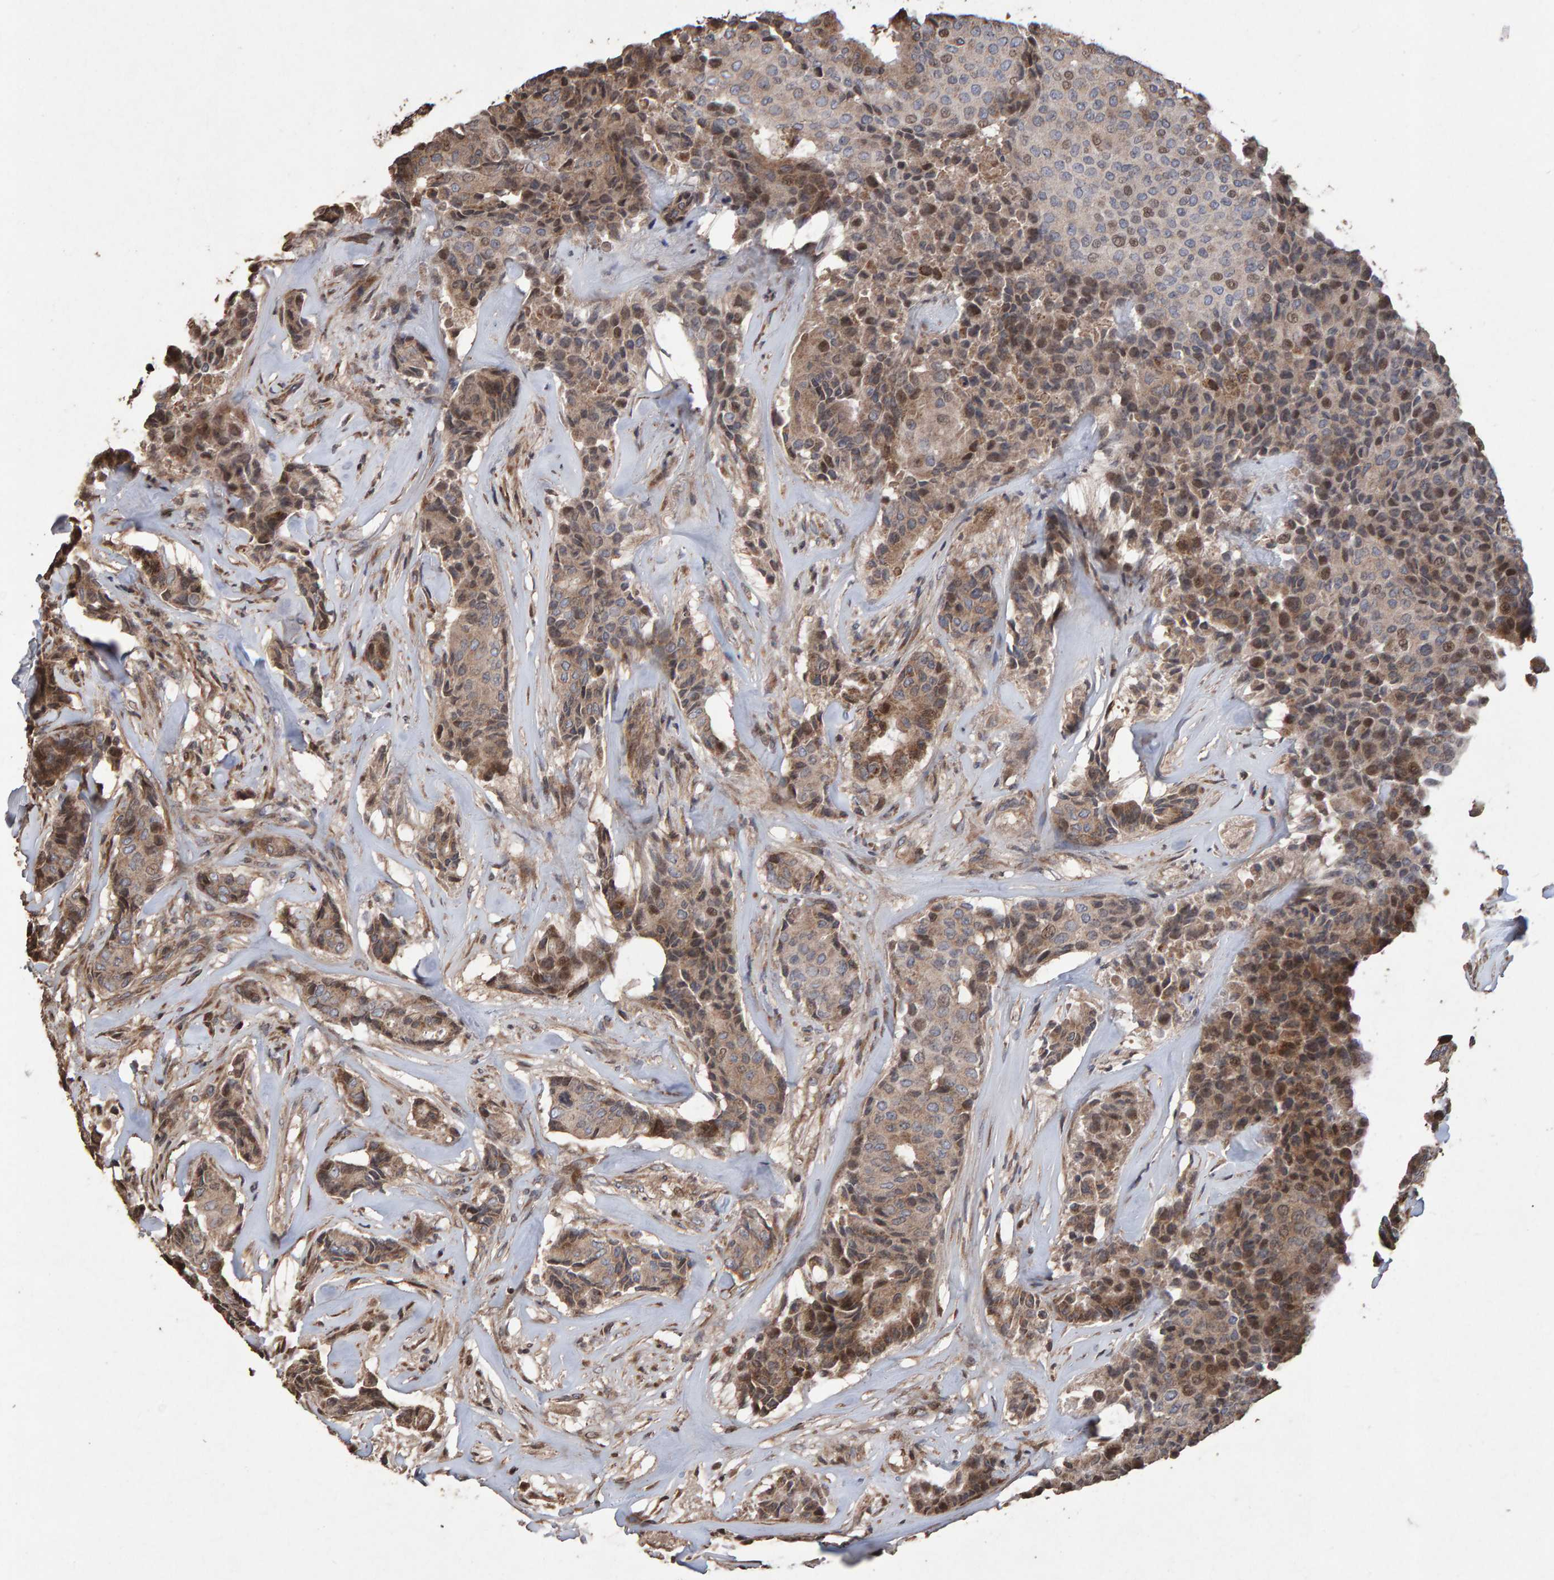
{"staining": {"intensity": "moderate", "quantity": ">75%", "location": "cytoplasmic/membranous,nuclear"}, "tissue": "breast cancer", "cell_type": "Tumor cells", "image_type": "cancer", "snomed": [{"axis": "morphology", "description": "Duct carcinoma"}, {"axis": "topography", "description": "Breast"}], "caption": "The immunohistochemical stain shows moderate cytoplasmic/membranous and nuclear positivity in tumor cells of intraductal carcinoma (breast) tissue.", "gene": "OSBP2", "patient": {"sex": "female", "age": 75}}